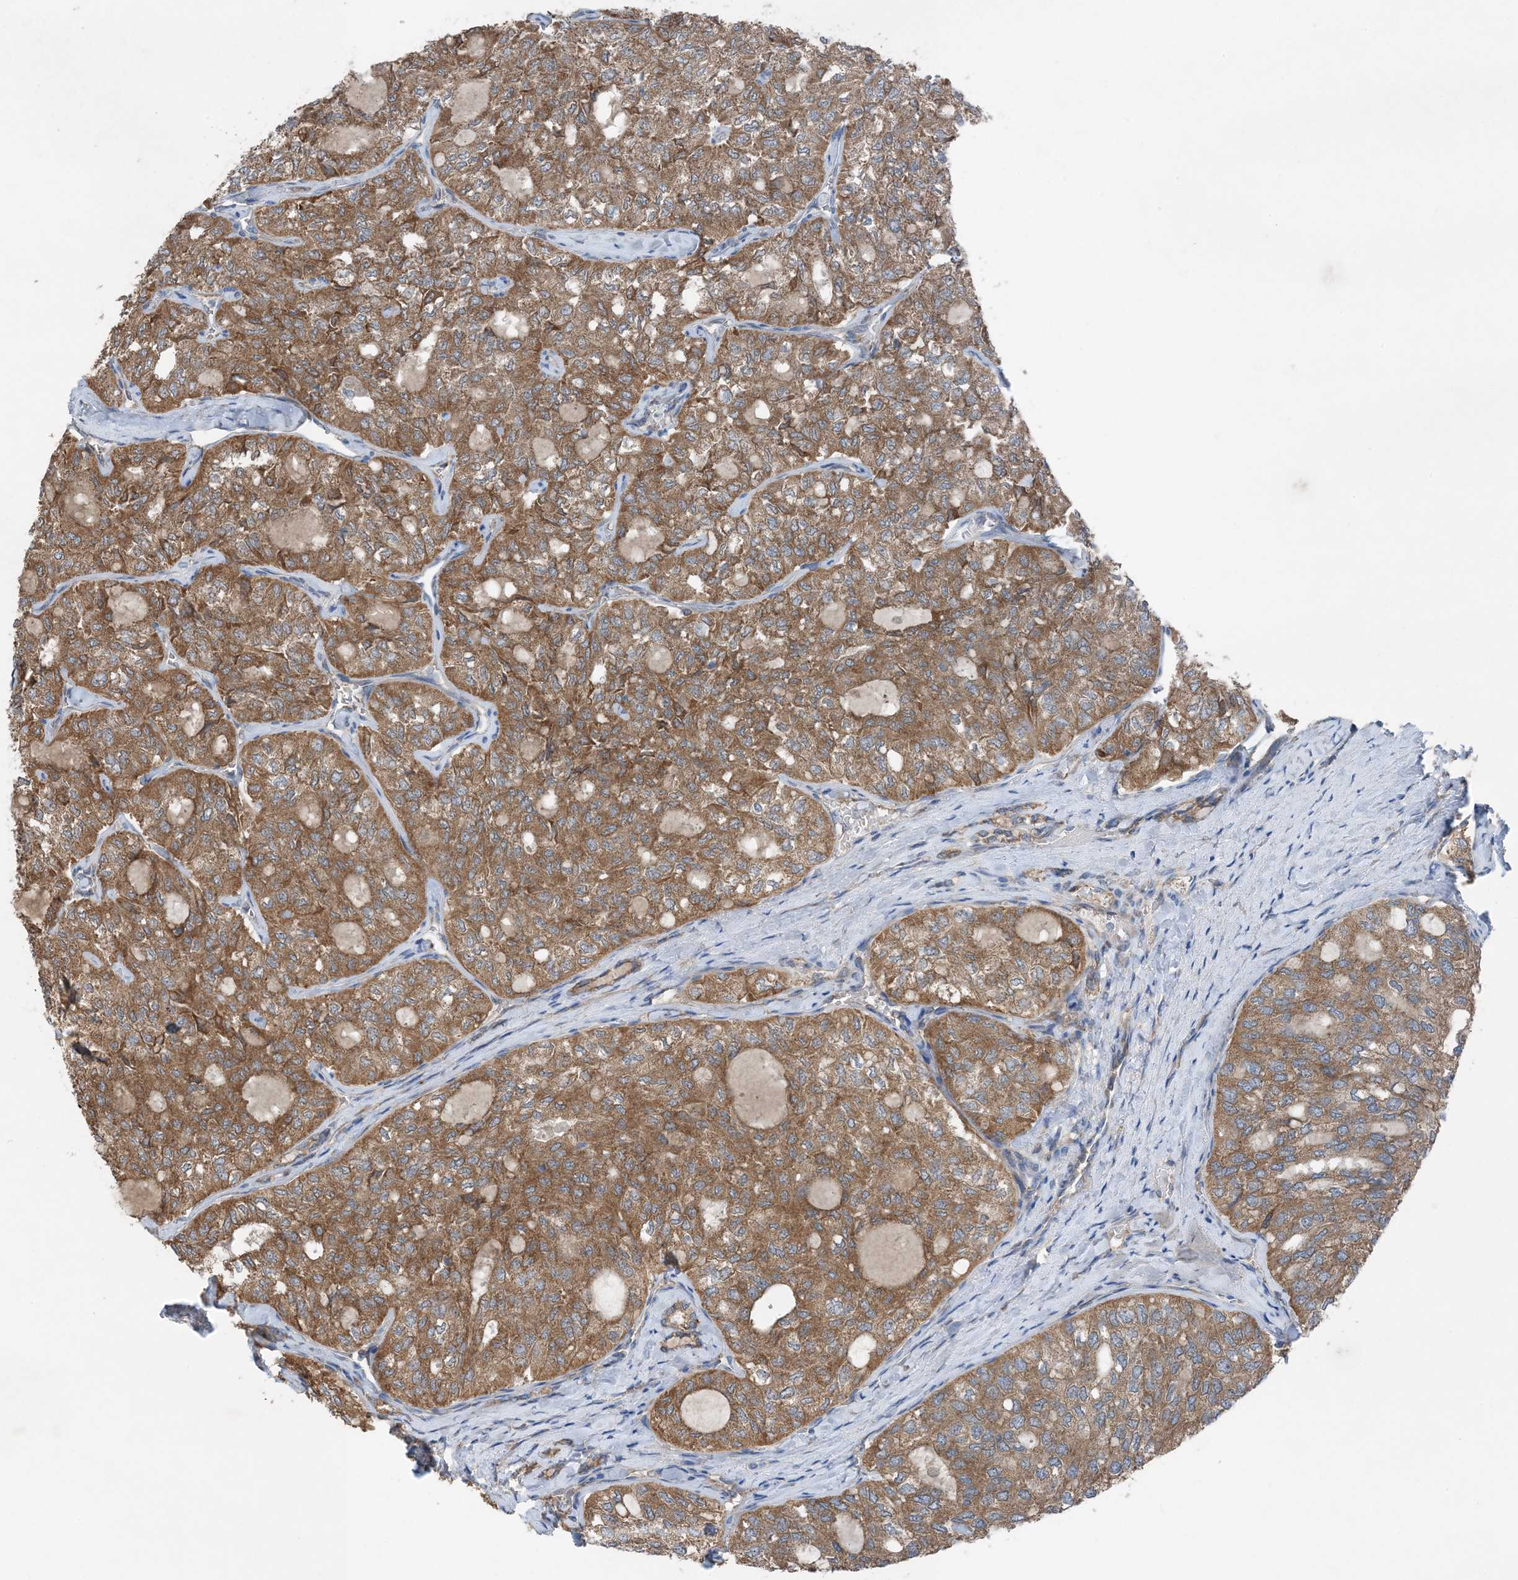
{"staining": {"intensity": "moderate", "quantity": ">75%", "location": "cytoplasmic/membranous"}, "tissue": "thyroid cancer", "cell_type": "Tumor cells", "image_type": "cancer", "snomed": [{"axis": "morphology", "description": "Follicular adenoma carcinoma, NOS"}, {"axis": "topography", "description": "Thyroid gland"}], "caption": "DAB (3,3'-diaminobenzidine) immunohistochemical staining of thyroid cancer (follicular adenoma carcinoma) exhibits moderate cytoplasmic/membranous protein positivity in about >75% of tumor cells. (DAB = brown stain, brightfield microscopy at high magnification).", "gene": "DHX30", "patient": {"sex": "male", "age": 75}}